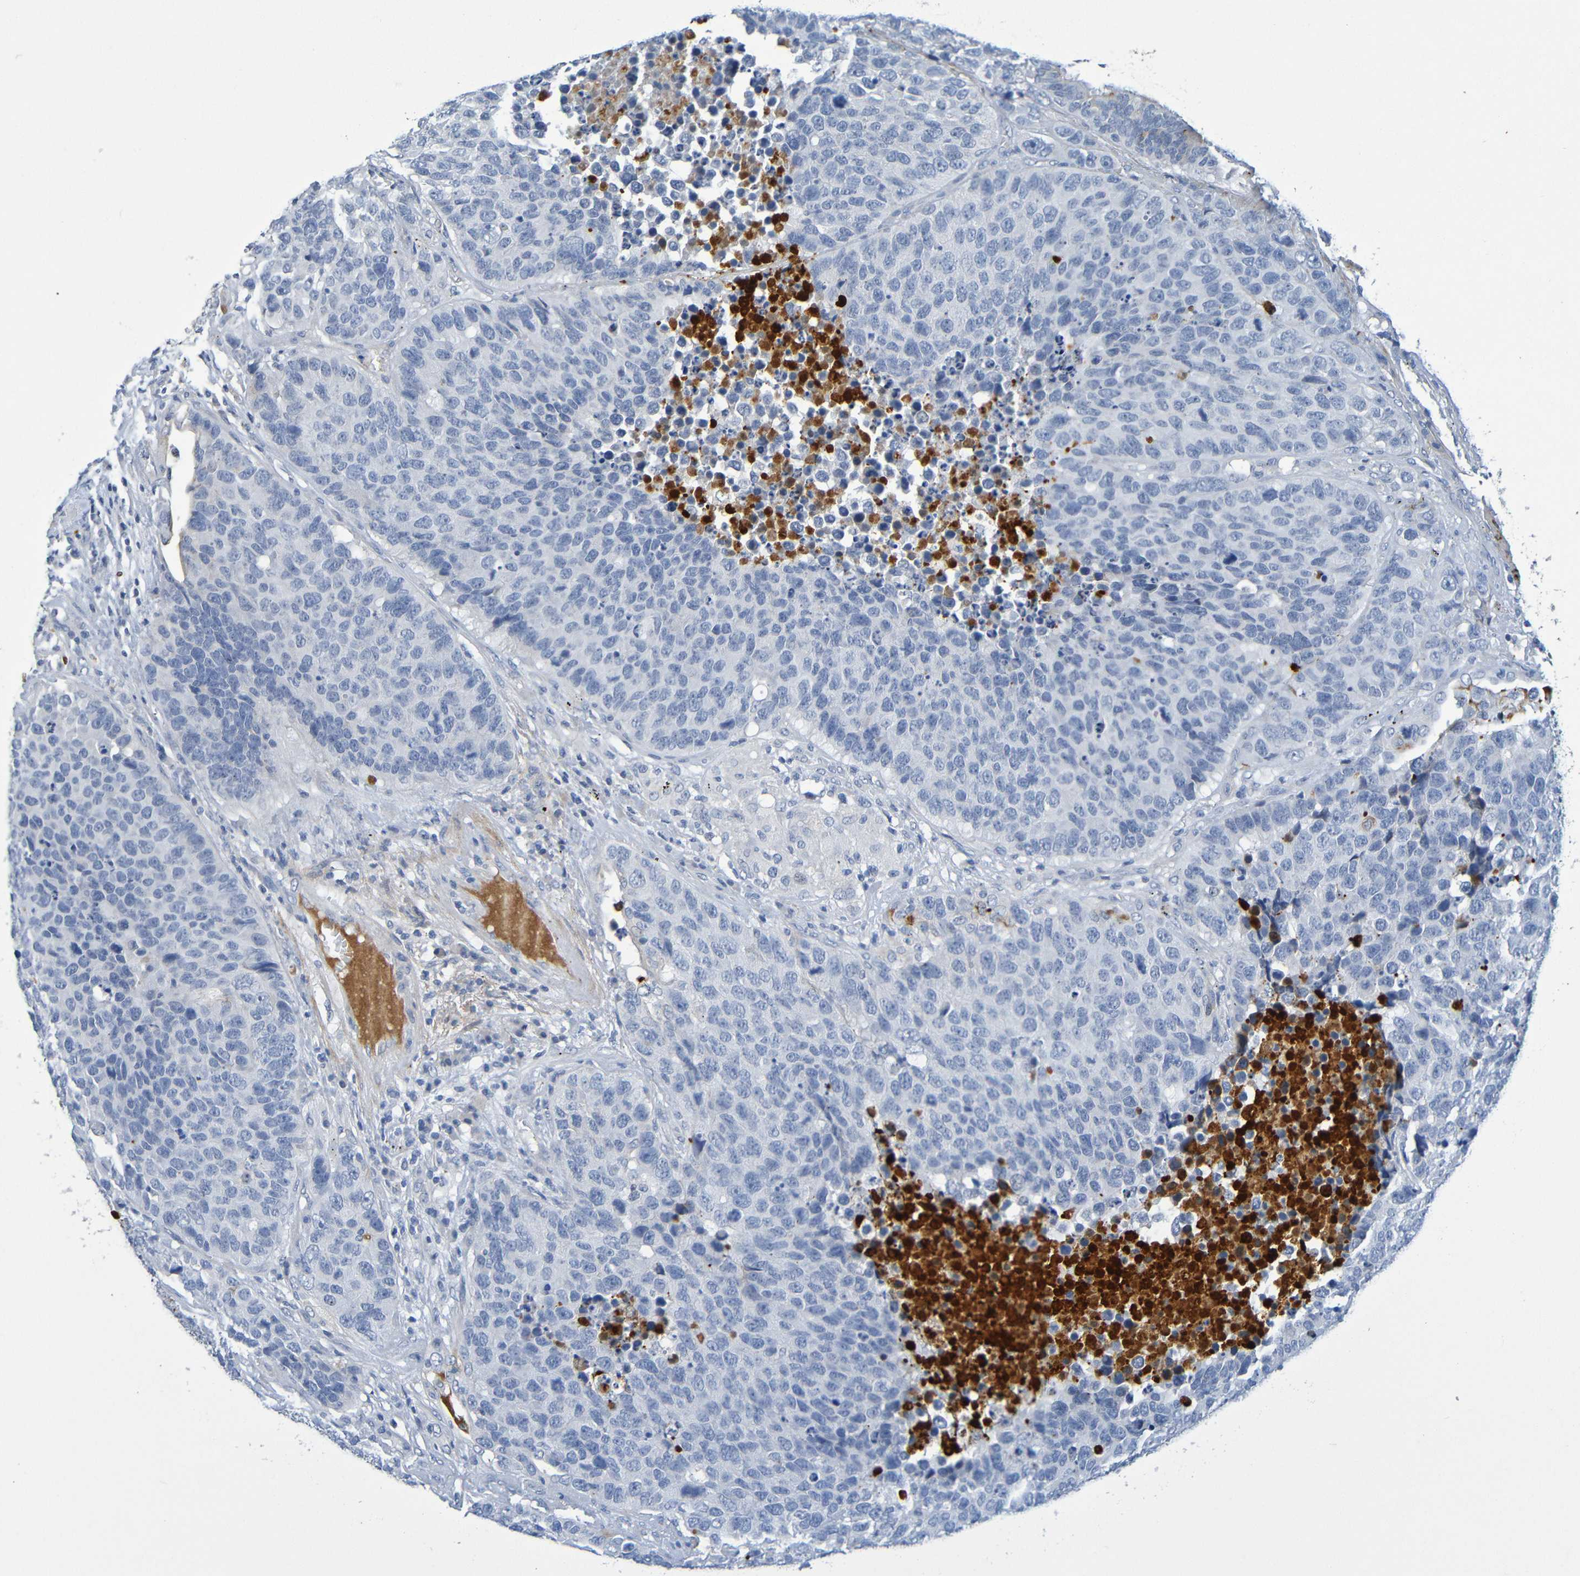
{"staining": {"intensity": "negative", "quantity": "none", "location": "none"}, "tissue": "carcinoid", "cell_type": "Tumor cells", "image_type": "cancer", "snomed": [{"axis": "morphology", "description": "Carcinoid, malignant, NOS"}, {"axis": "topography", "description": "Lung"}], "caption": "Tumor cells show no significant protein positivity in carcinoid (malignant). Brightfield microscopy of immunohistochemistry (IHC) stained with DAB (3,3'-diaminobenzidine) (brown) and hematoxylin (blue), captured at high magnification.", "gene": "IL10", "patient": {"sex": "male", "age": 60}}